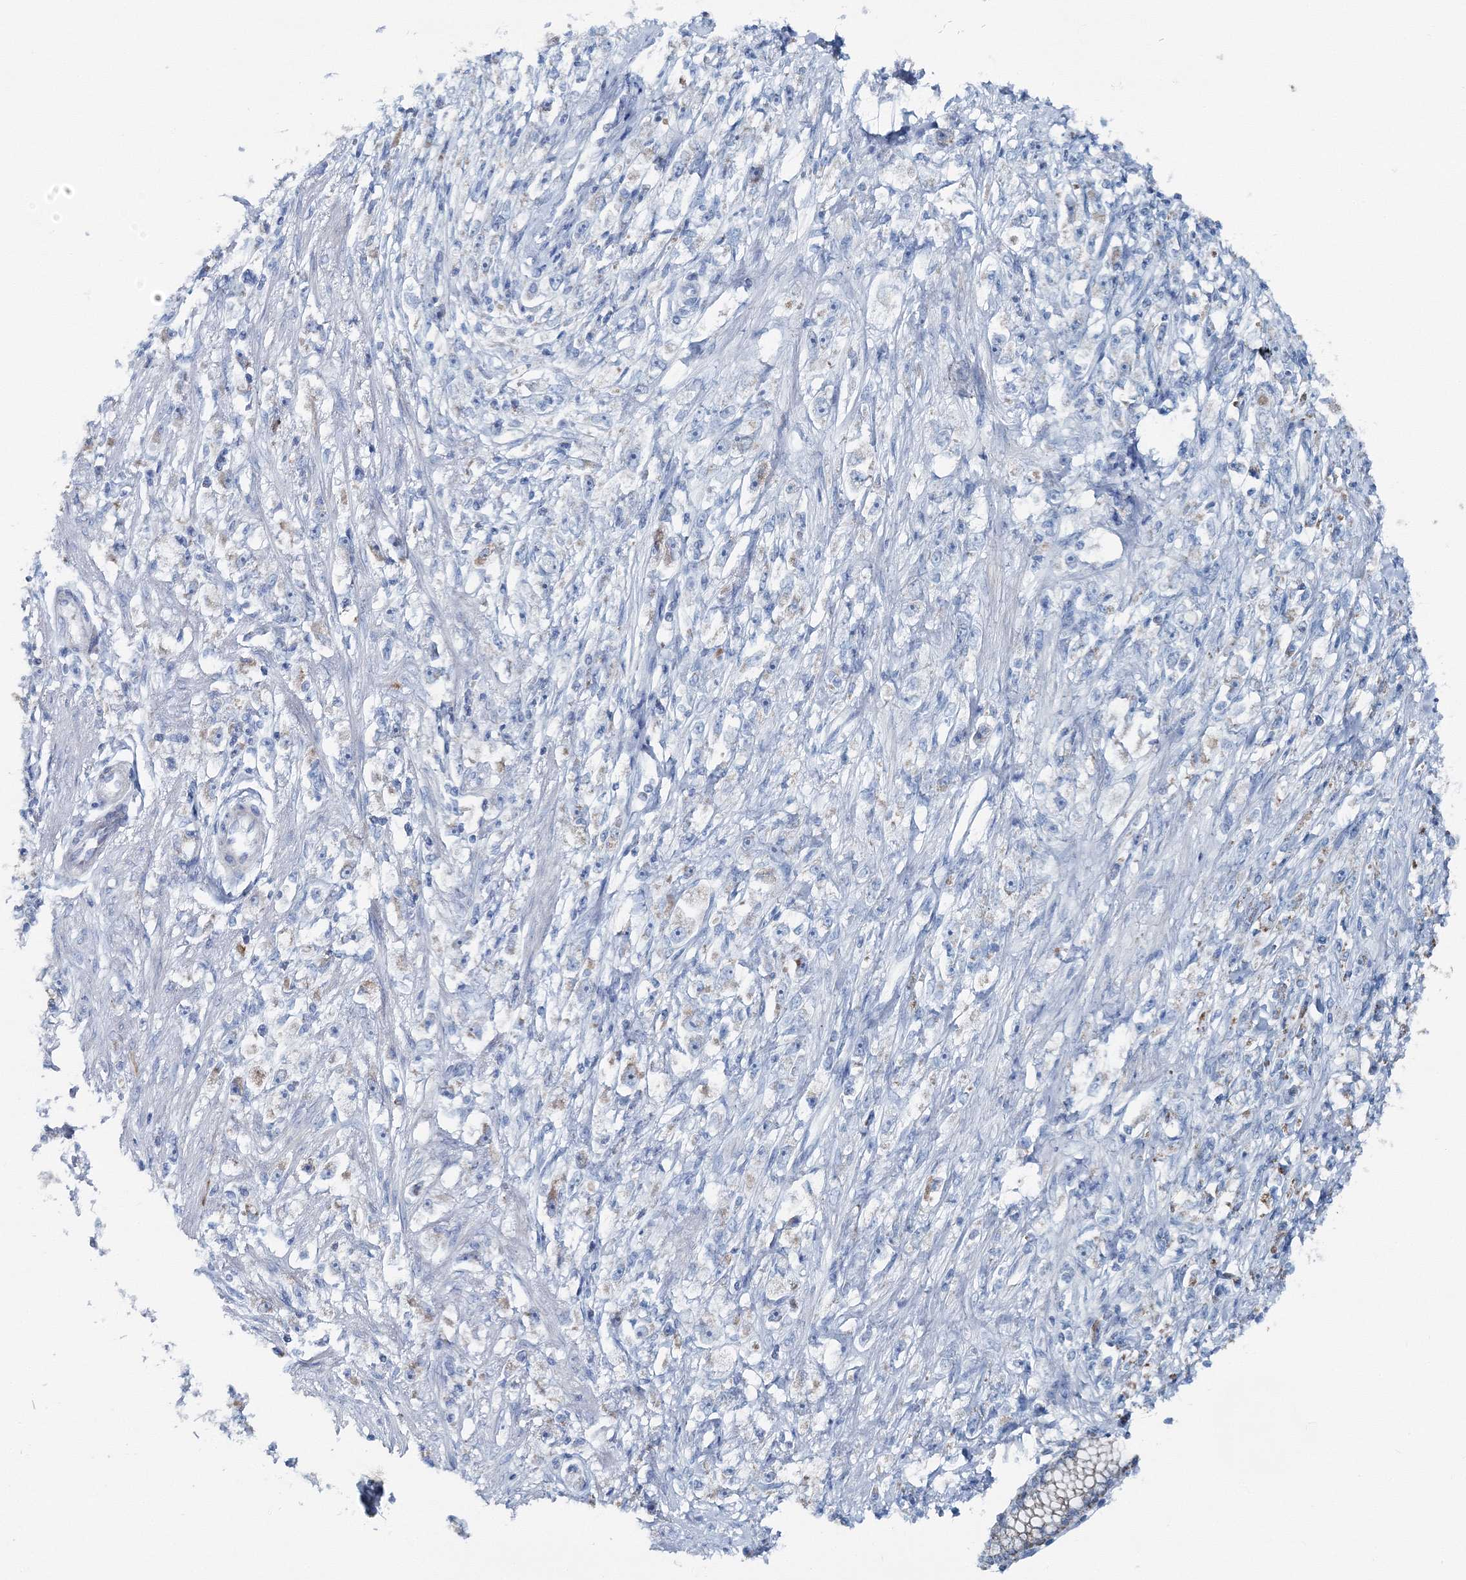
{"staining": {"intensity": "negative", "quantity": "none", "location": "none"}, "tissue": "stomach cancer", "cell_type": "Tumor cells", "image_type": "cancer", "snomed": [{"axis": "morphology", "description": "Adenocarcinoma, NOS"}, {"axis": "topography", "description": "Stomach"}], "caption": "Stomach cancer (adenocarcinoma) stained for a protein using IHC reveals no expression tumor cells.", "gene": "GABARAPL2", "patient": {"sex": "female", "age": 59}}